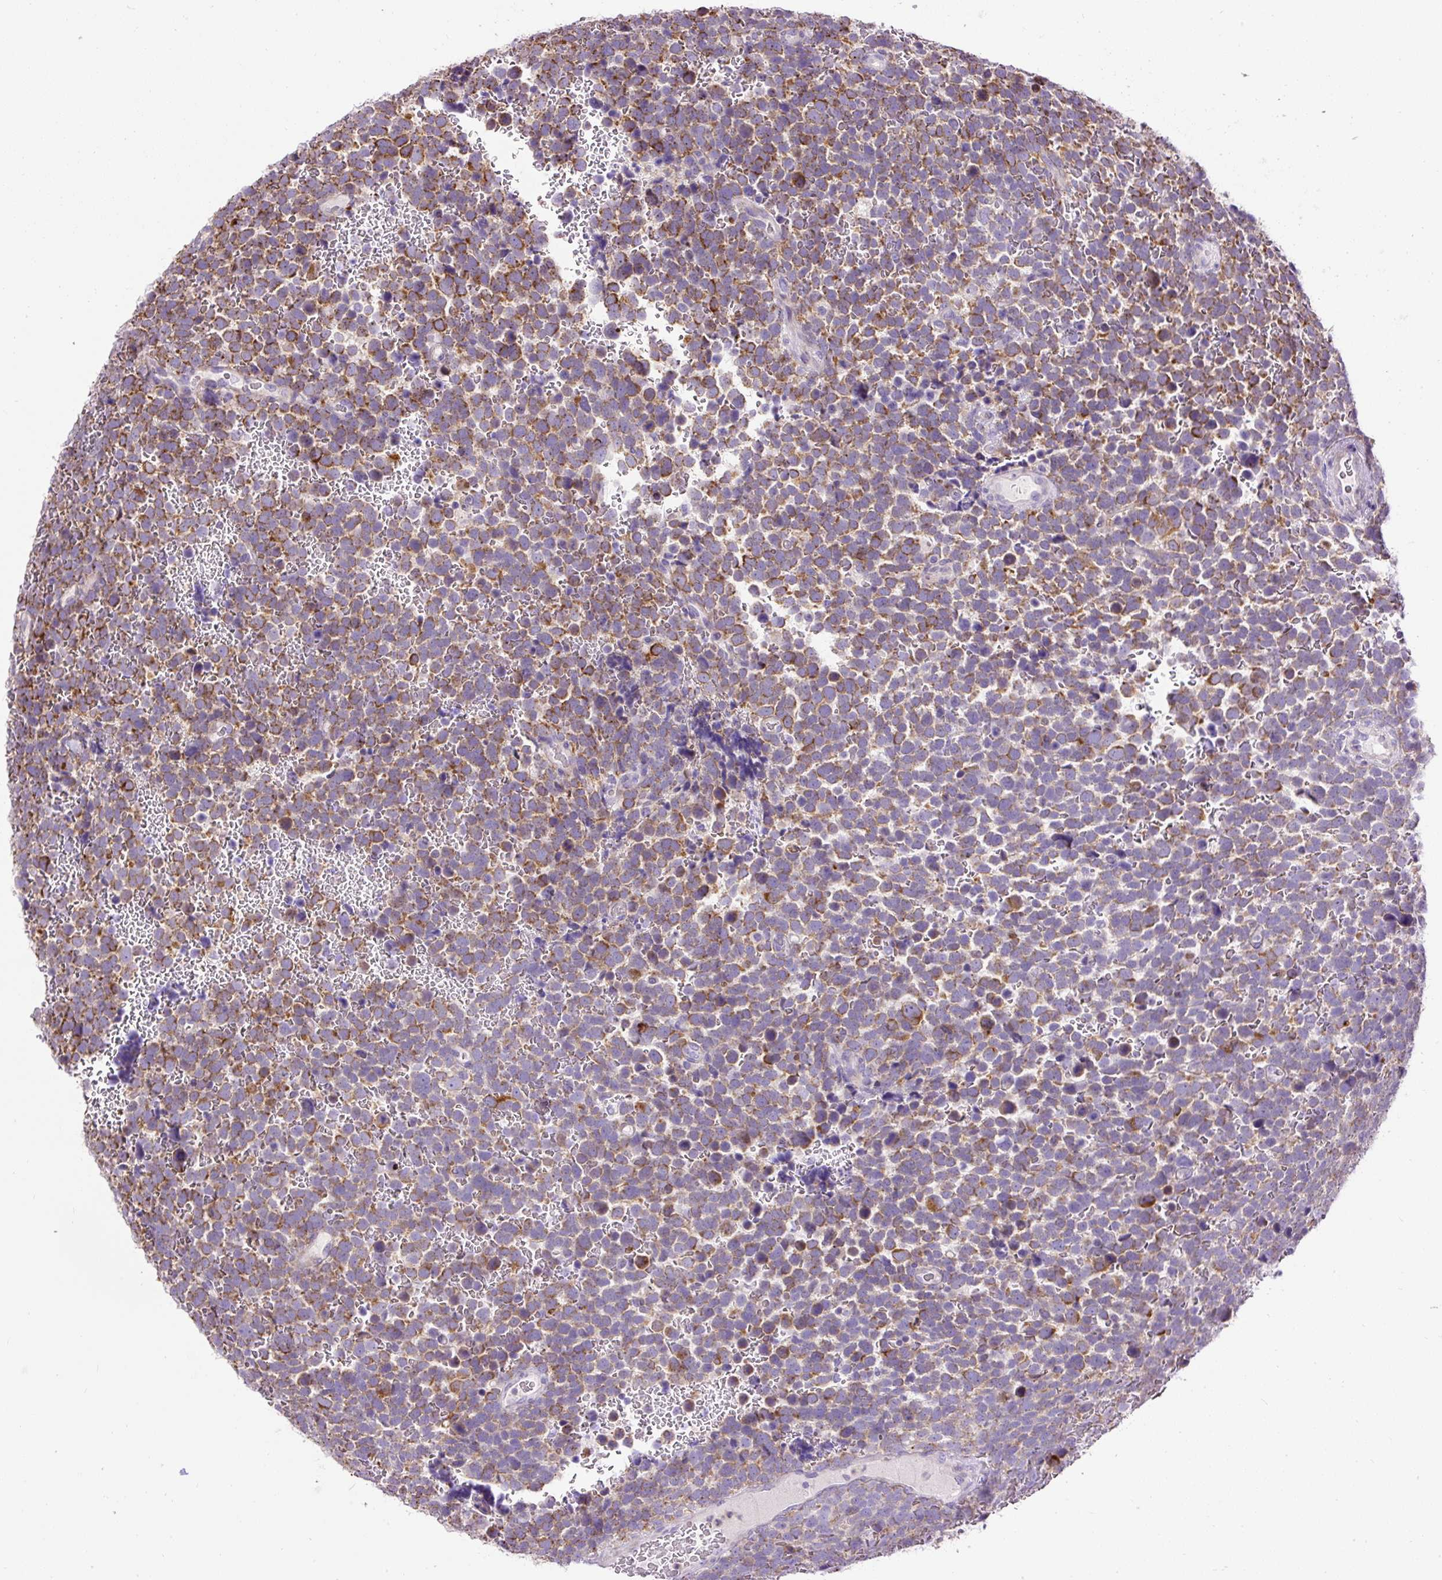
{"staining": {"intensity": "moderate", "quantity": ">75%", "location": "cytoplasmic/membranous"}, "tissue": "urothelial cancer", "cell_type": "Tumor cells", "image_type": "cancer", "snomed": [{"axis": "morphology", "description": "Urothelial carcinoma, High grade"}, {"axis": "topography", "description": "Urinary bladder"}], "caption": "Immunohistochemical staining of urothelial cancer displays medium levels of moderate cytoplasmic/membranous positivity in about >75% of tumor cells.", "gene": "CFAP47", "patient": {"sex": "female", "age": 82}}